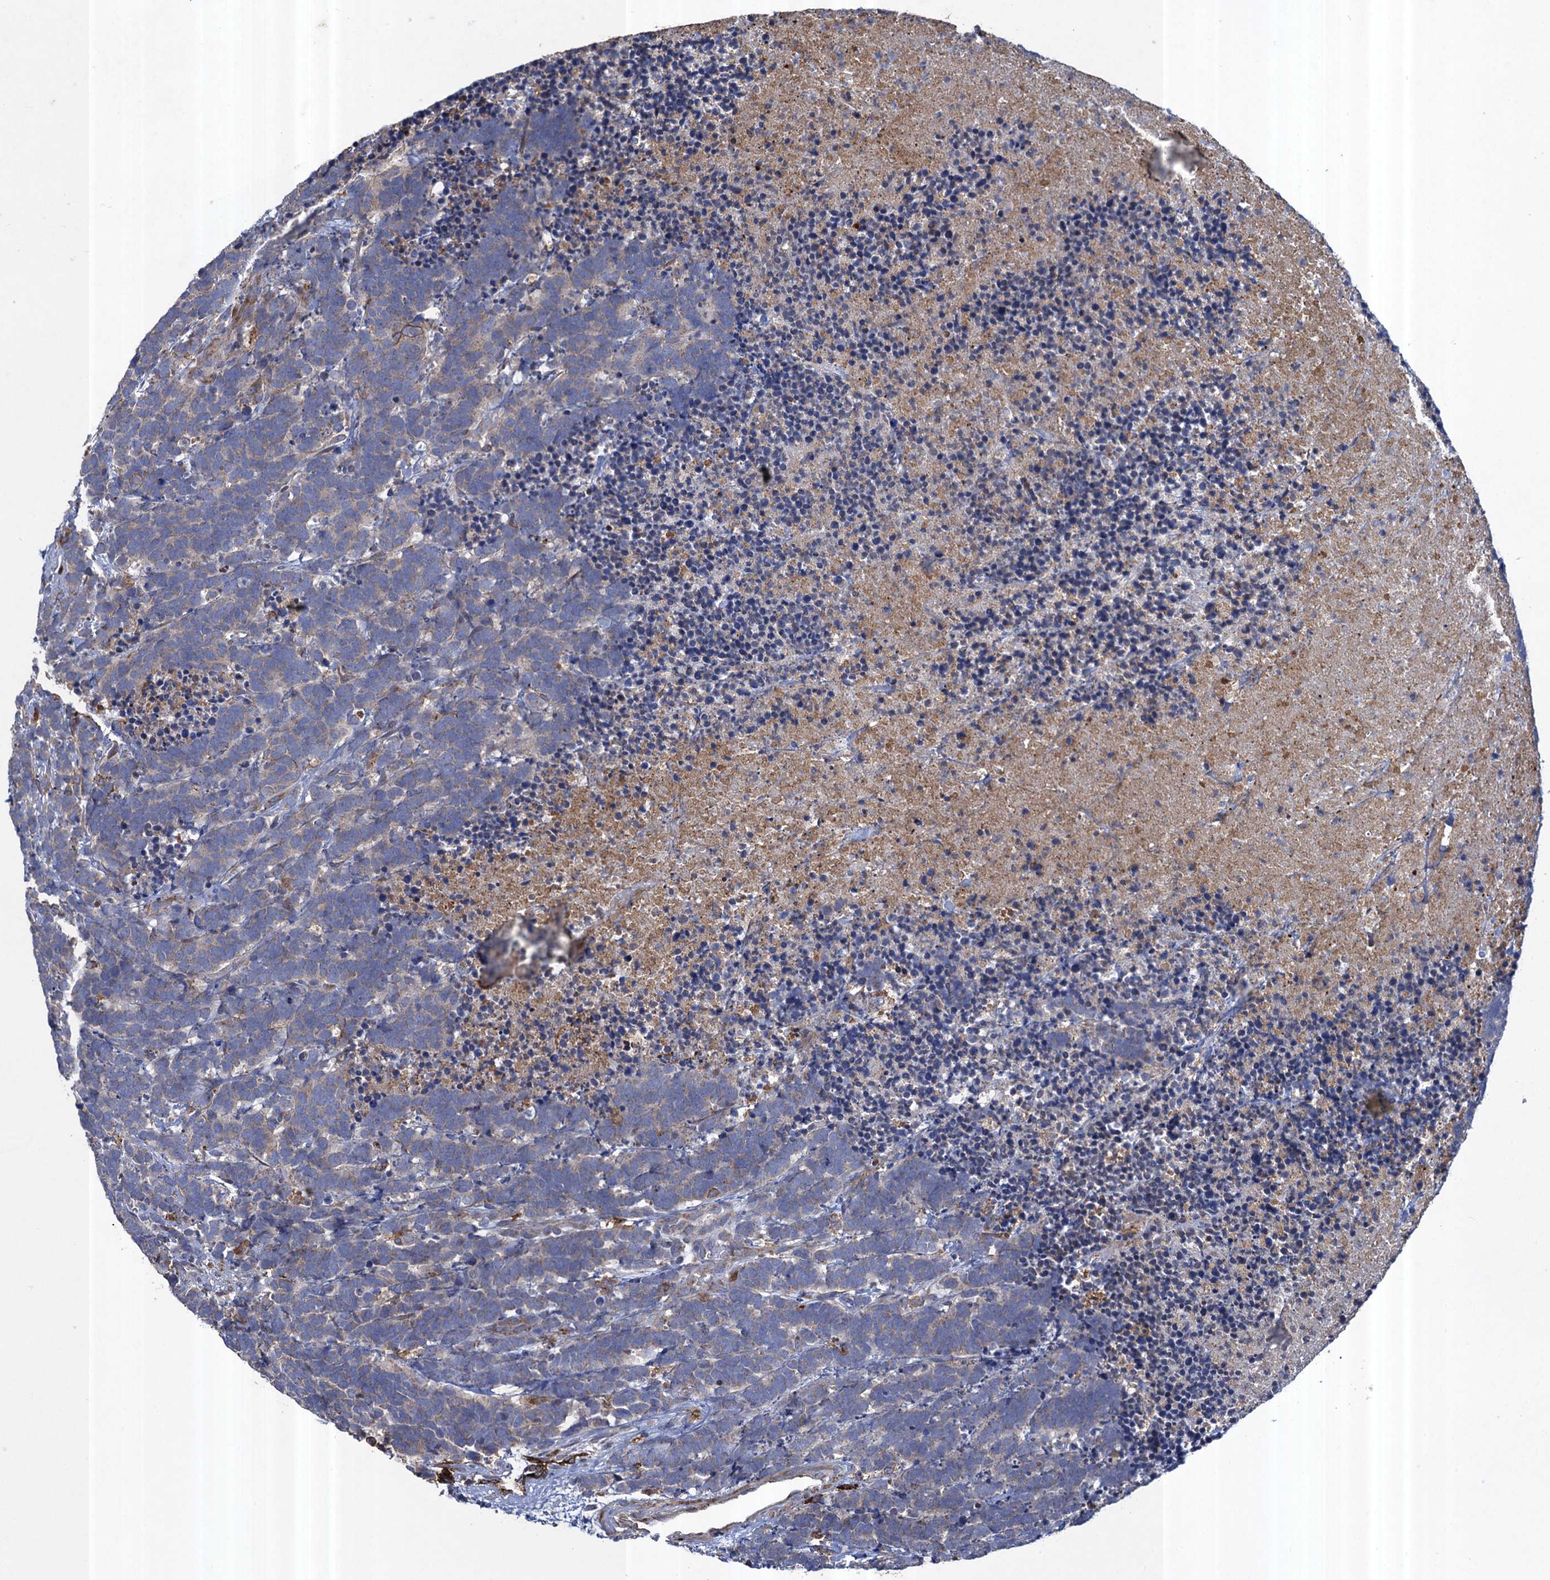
{"staining": {"intensity": "negative", "quantity": "none", "location": "none"}, "tissue": "carcinoid", "cell_type": "Tumor cells", "image_type": "cancer", "snomed": [{"axis": "morphology", "description": "Carcinoma, NOS"}, {"axis": "morphology", "description": "Carcinoid, malignant, NOS"}, {"axis": "topography", "description": "Urinary bladder"}], "caption": "Image shows no significant protein positivity in tumor cells of carcinoid.", "gene": "TXNDC11", "patient": {"sex": "male", "age": 57}}